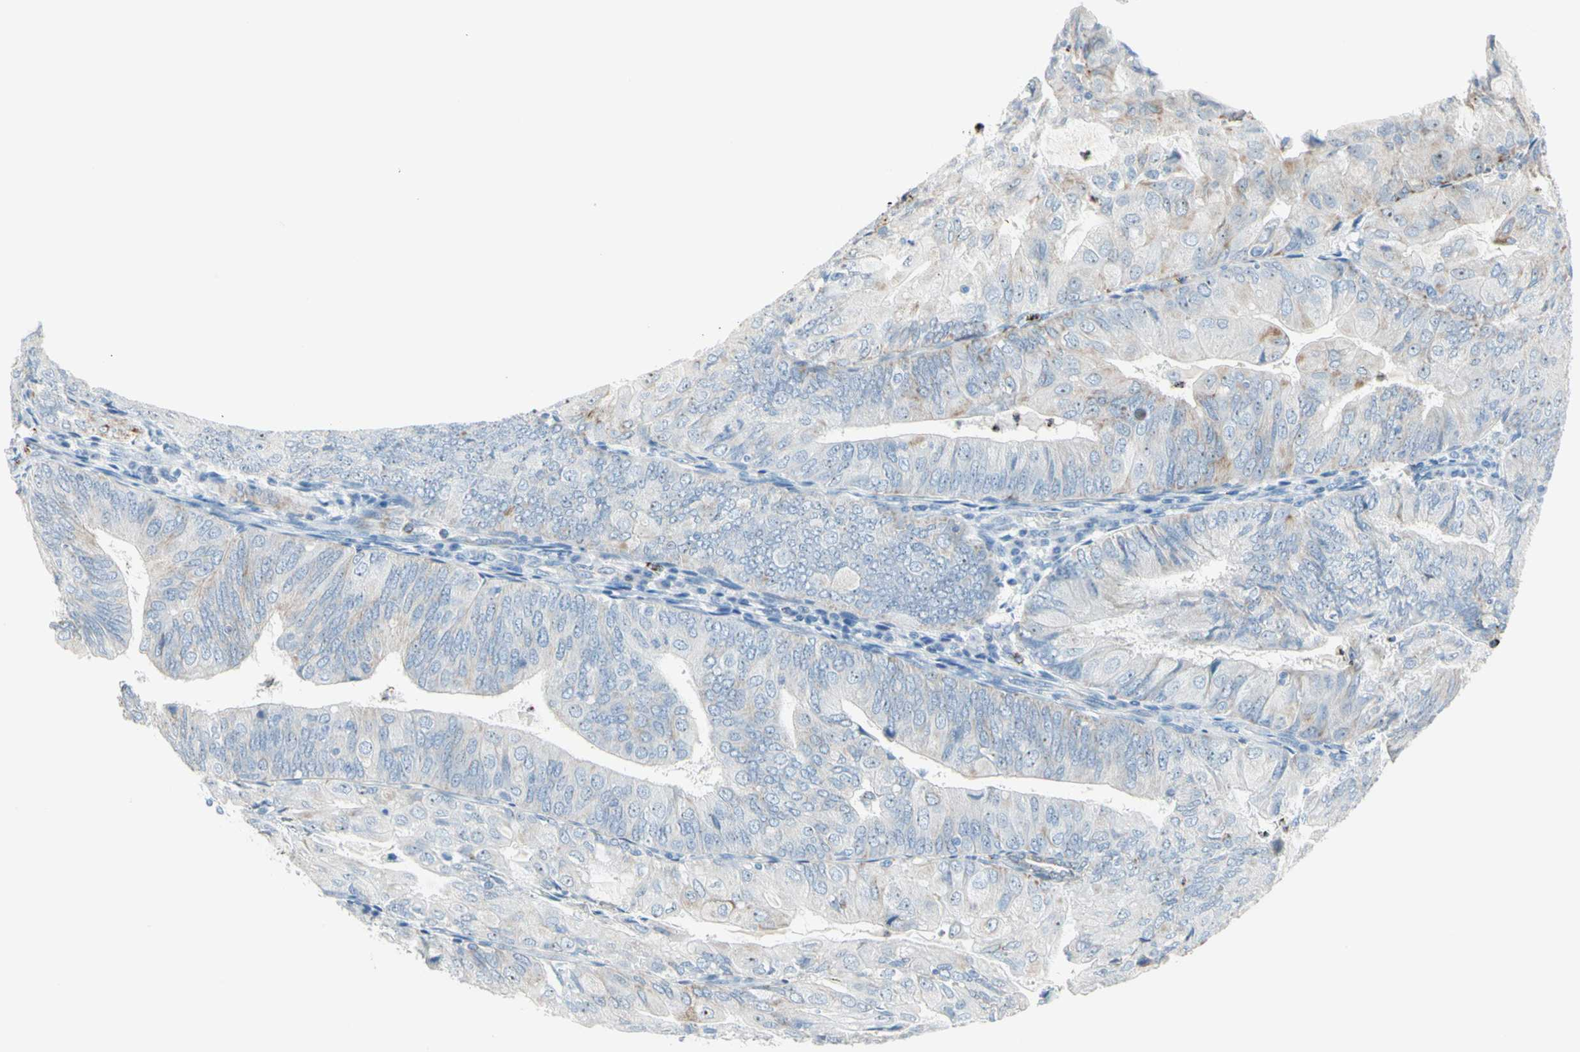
{"staining": {"intensity": "weak", "quantity": "<25%", "location": "cytoplasmic/membranous"}, "tissue": "endometrial cancer", "cell_type": "Tumor cells", "image_type": "cancer", "snomed": [{"axis": "morphology", "description": "Adenocarcinoma, NOS"}, {"axis": "topography", "description": "Endometrium"}], "caption": "High power microscopy micrograph of an immunohistochemistry image of endometrial cancer (adenocarcinoma), revealing no significant expression in tumor cells.", "gene": "CYSLTR1", "patient": {"sex": "female", "age": 81}}